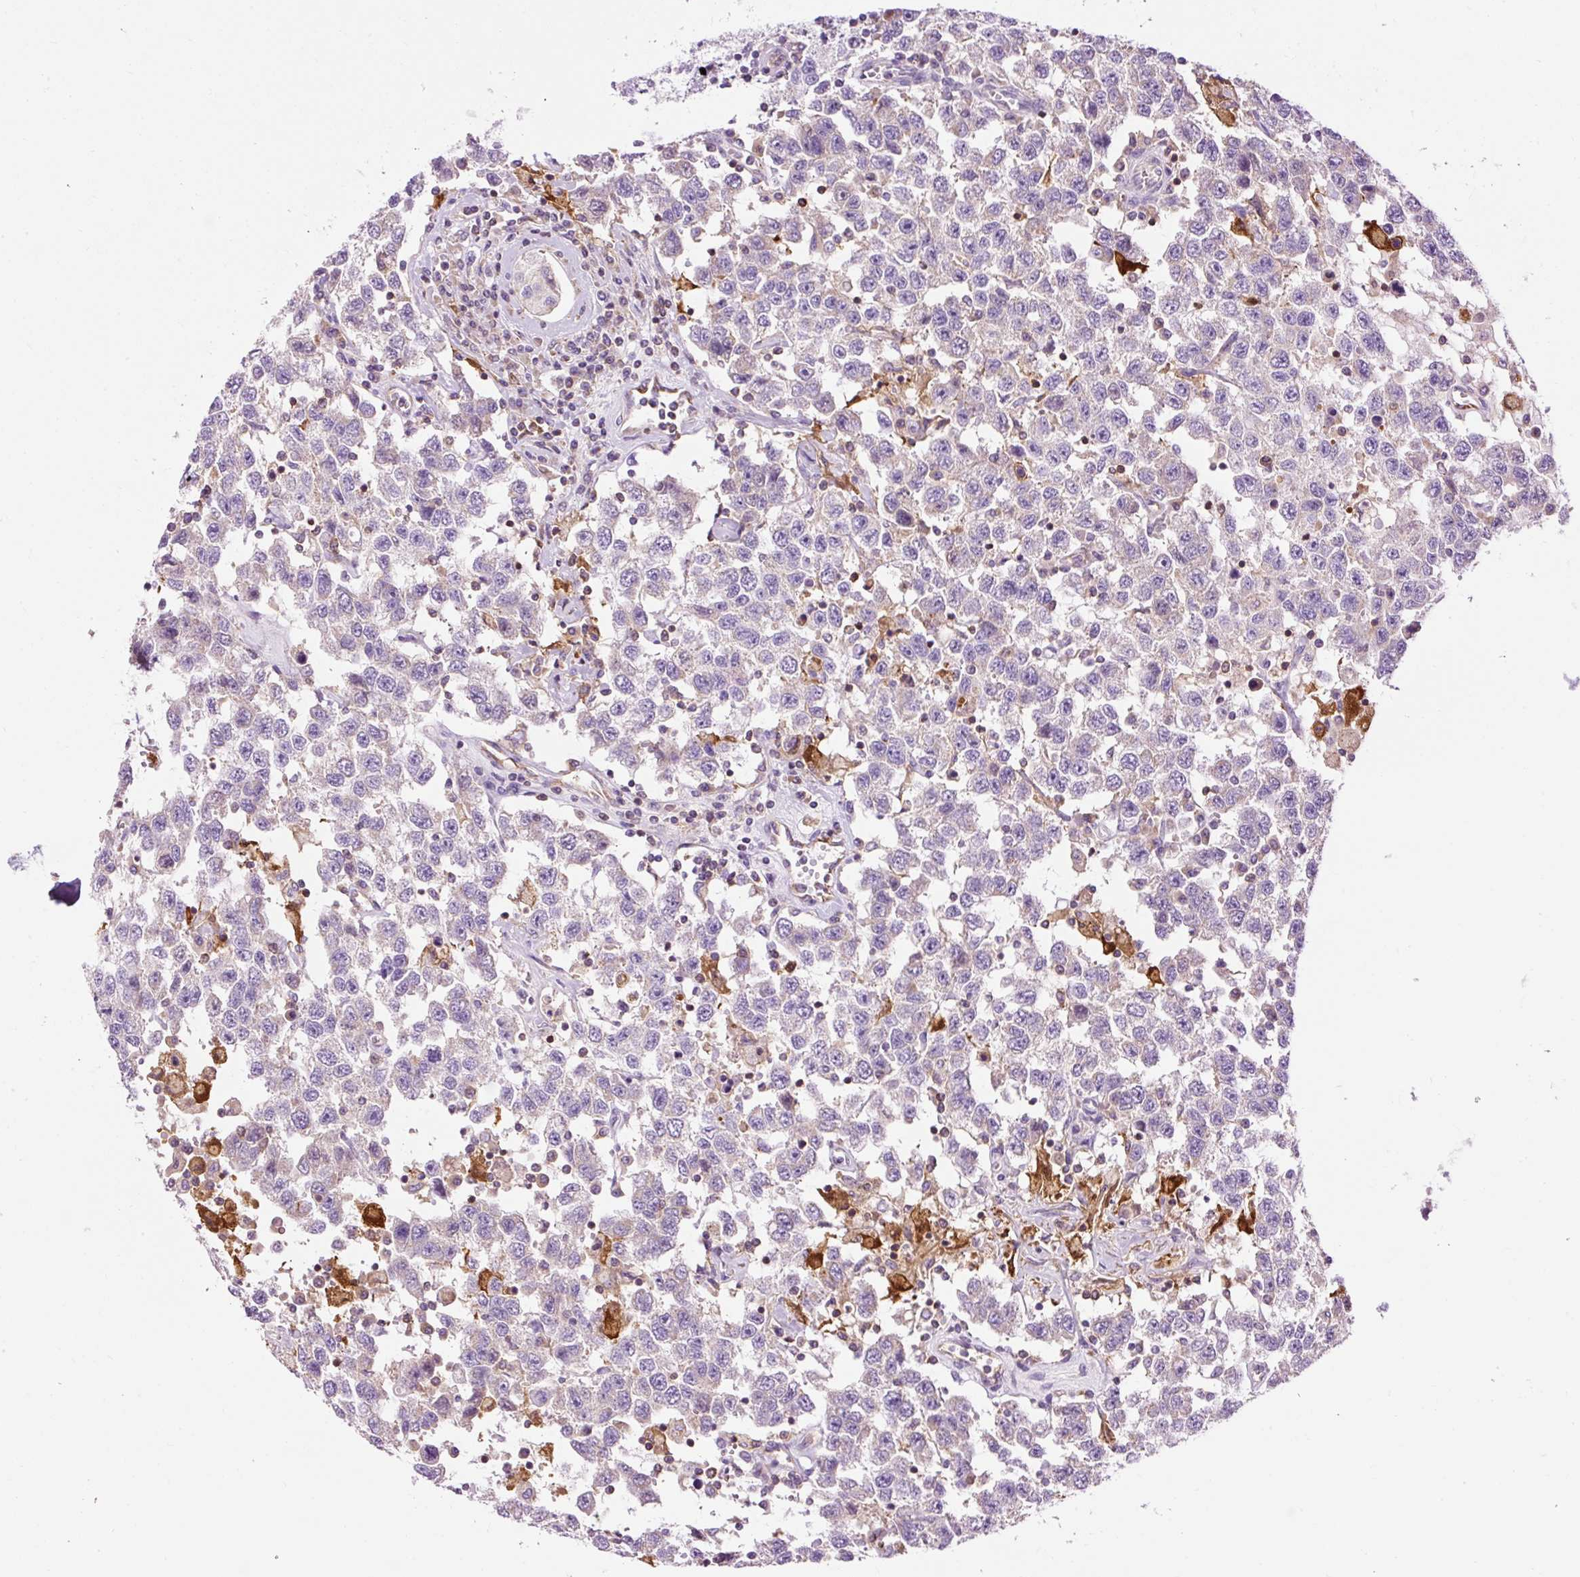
{"staining": {"intensity": "negative", "quantity": "none", "location": "none"}, "tissue": "testis cancer", "cell_type": "Tumor cells", "image_type": "cancer", "snomed": [{"axis": "morphology", "description": "Seminoma, NOS"}, {"axis": "topography", "description": "Testis"}], "caption": "This is an immunohistochemistry (IHC) photomicrograph of testis seminoma. There is no staining in tumor cells.", "gene": "CD83", "patient": {"sex": "male", "age": 41}}